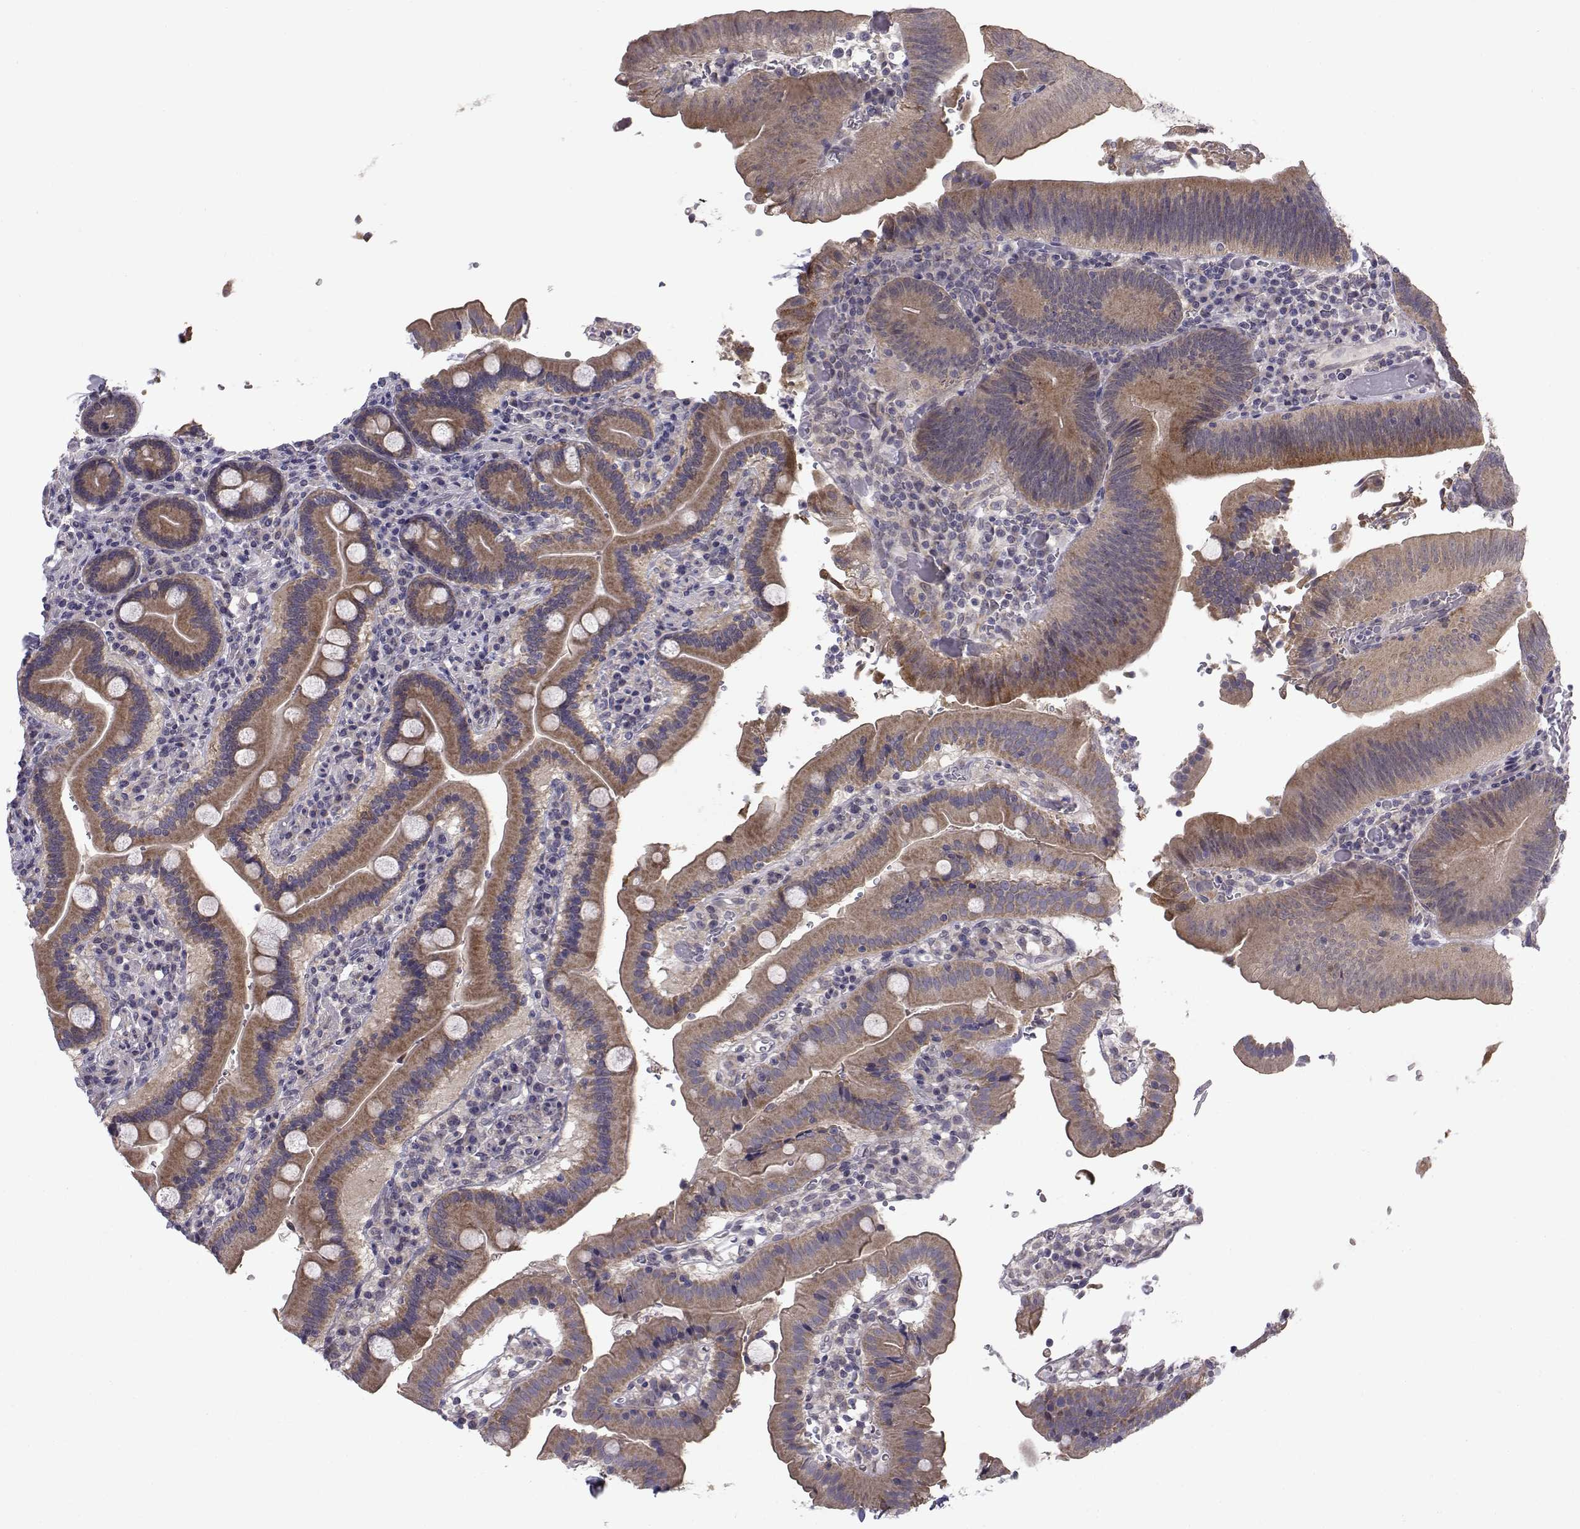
{"staining": {"intensity": "moderate", "quantity": ">75%", "location": "cytoplasmic/membranous"}, "tissue": "duodenum", "cell_type": "Glandular cells", "image_type": "normal", "snomed": [{"axis": "morphology", "description": "Normal tissue, NOS"}, {"axis": "topography", "description": "Duodenum"}], "caption": "Immunohistochemical staining of unremarkable human duodenum shows medium levels of moderate cytoplasmic/membranous expression in about >75% of glandular cells.", "gene": "PEX5L", "patient": {"sex": "female", "age": 62}}